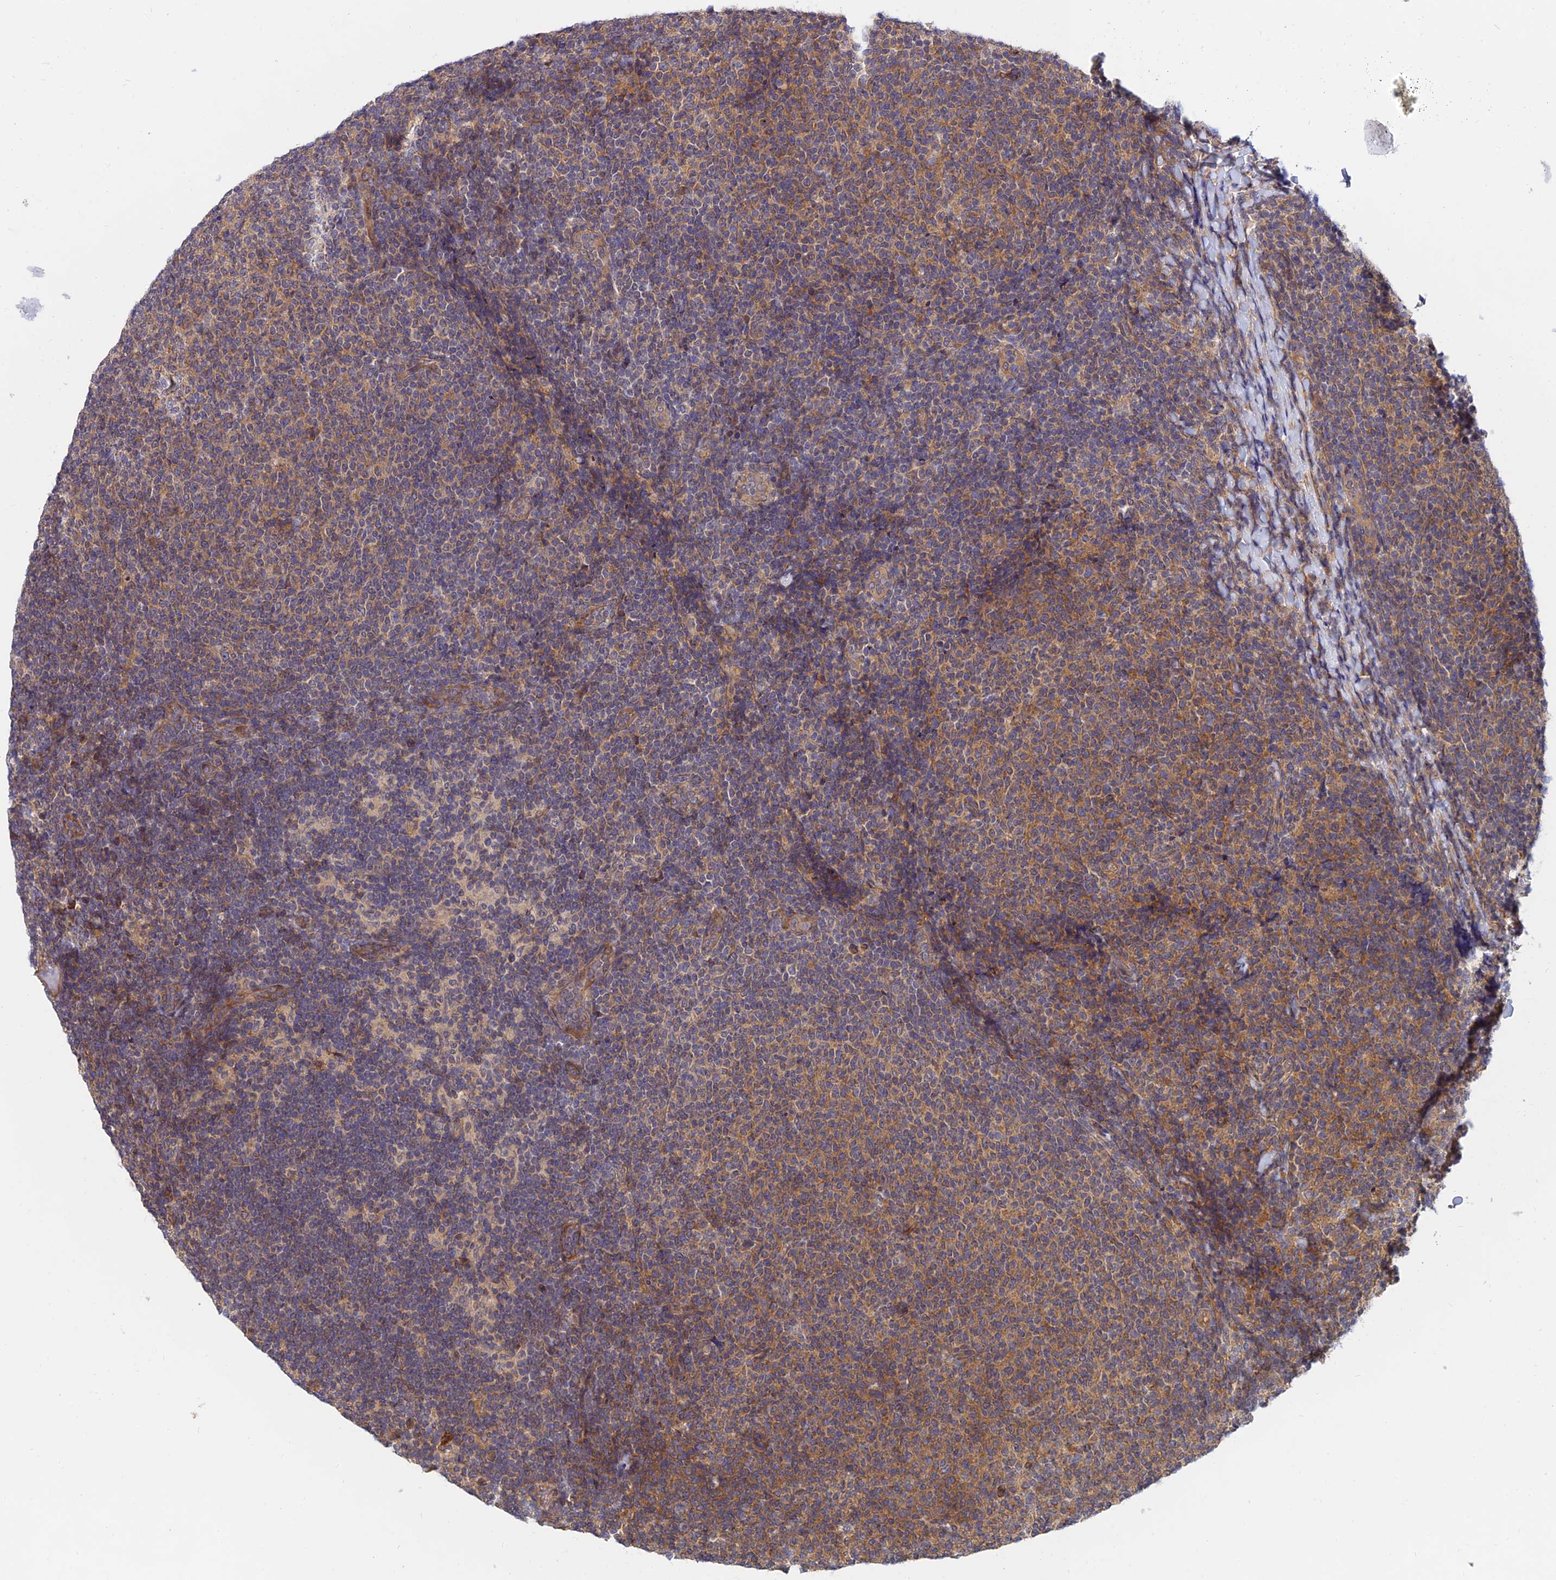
{"staining": {"intensity": "moderate", "quantity": "25%-75%", "location": "cytoplasmic/membranous"}, "tissue": "lymphoma", "cell_type": "Tumor cells", "image_type": "cancer", "snomed": [{"axis": "morphology", "description": "Malignant lymphoma, non-Hodgkin's type, Low grade"}, {"axis": "topography", "description": "Lymph node"}], "caption": "Lymphoma stained with immunohistochemistry displays moderate cytoplasmic/membranous positivity in approximately 25%-75% of tumor cells.", "gene": "WDR41", "patient": {"sex": "male", "age": 66}}